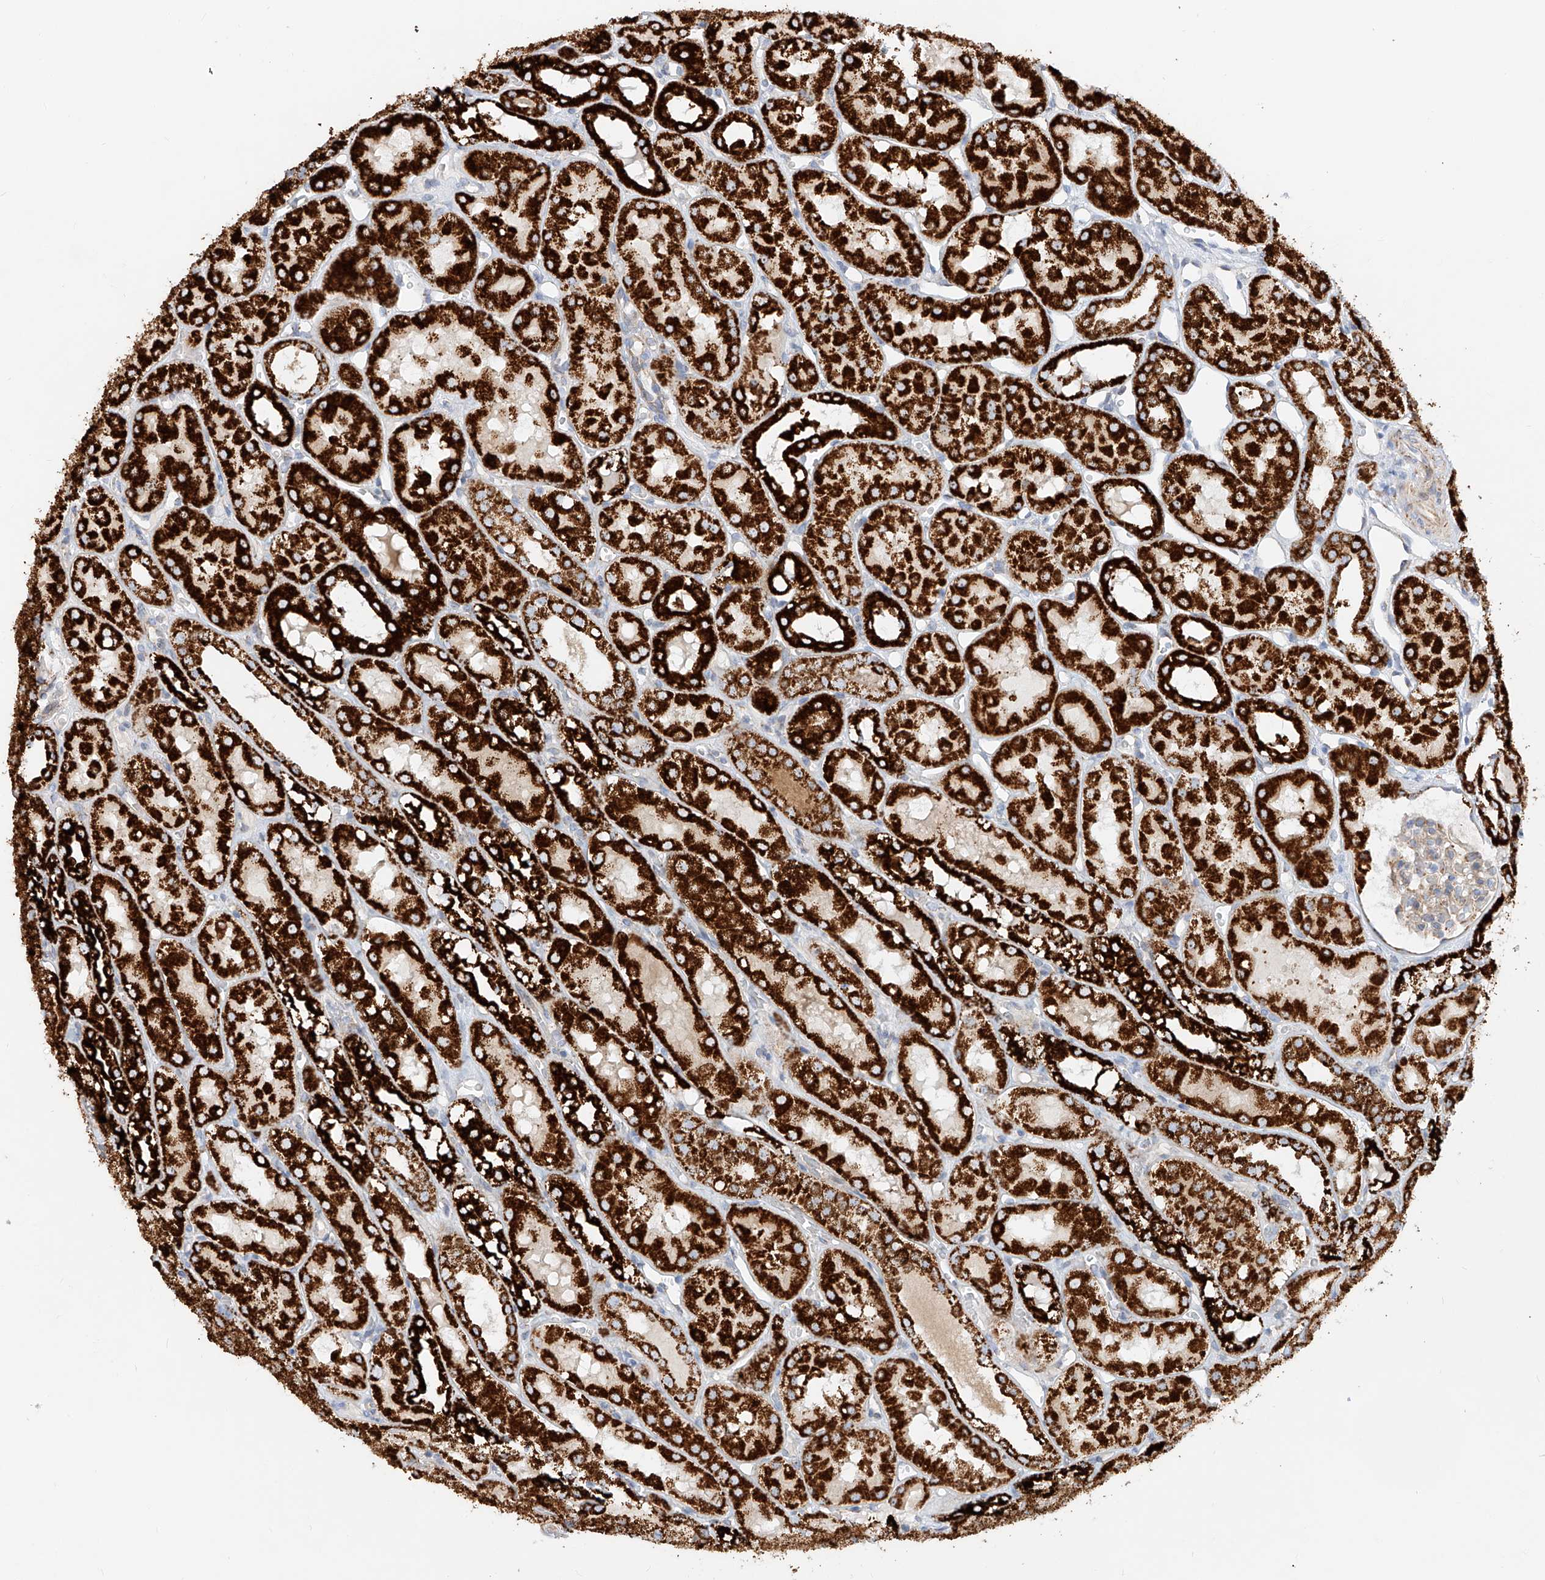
{"staining": {"intensity": "weak", "quantity": "25%-75%", "location": "cytoplasmic/membranous"}, "tissue": "kidney", "cell_type": "Cells in glomeruli", "image_type": "normal", "snomed": [{"axis": "morphology", "description": "Normal tissue, NOS"}, {"axis": "topography", "description": "Kidney"}], "caption": "A micrograph showing weak cytoplasmic/membranous staining in about 25%-75% of cells in glomeruli in normal kidney, as visualized by brown immunohistochemical staining.", "gene": "CST9", "patient": {"sex": "male", "age": 16}}